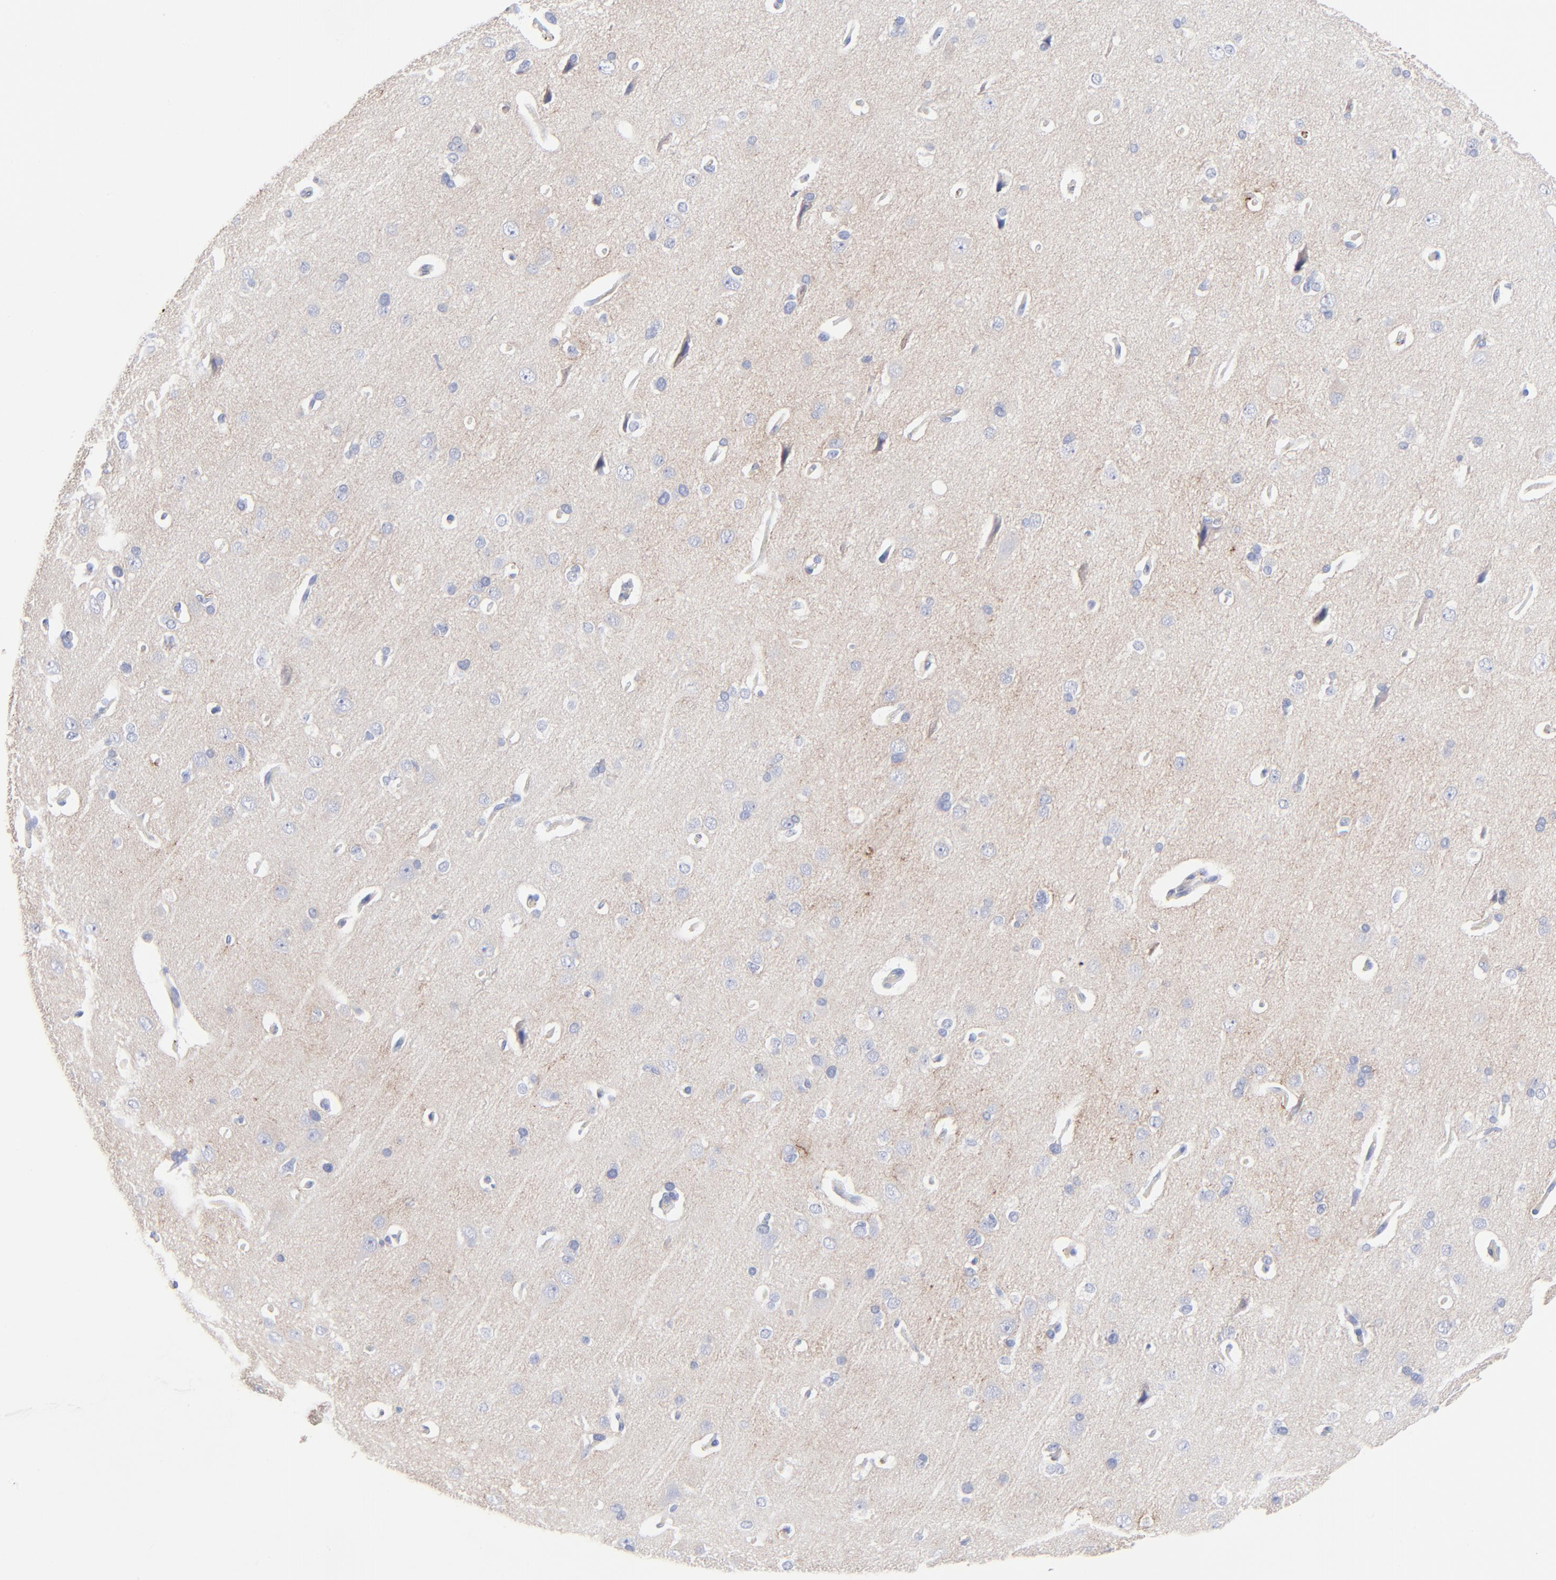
{"staining": {"intensity": "negative", "quantity": "none", "location": "none"}, "tissue": "cerebral cortex", "cell_type": "Endothelial cells", "image_type": "normal", "snomed": [{"axis": "morphology", "description": "Normal tissue, NOS"}, {"axis": "topography", "description": "Cerebral cortex"}], "caption": "Immunohistochemical staining of normal human cerebral cortex displays no significant expression in endothelial cells. The staining is performed using DAB brown chromogen with nuclei counter-stained in using hematoxylin.", "gene": "FBLN2", "patient": {"sex": "male", "age": 62}}